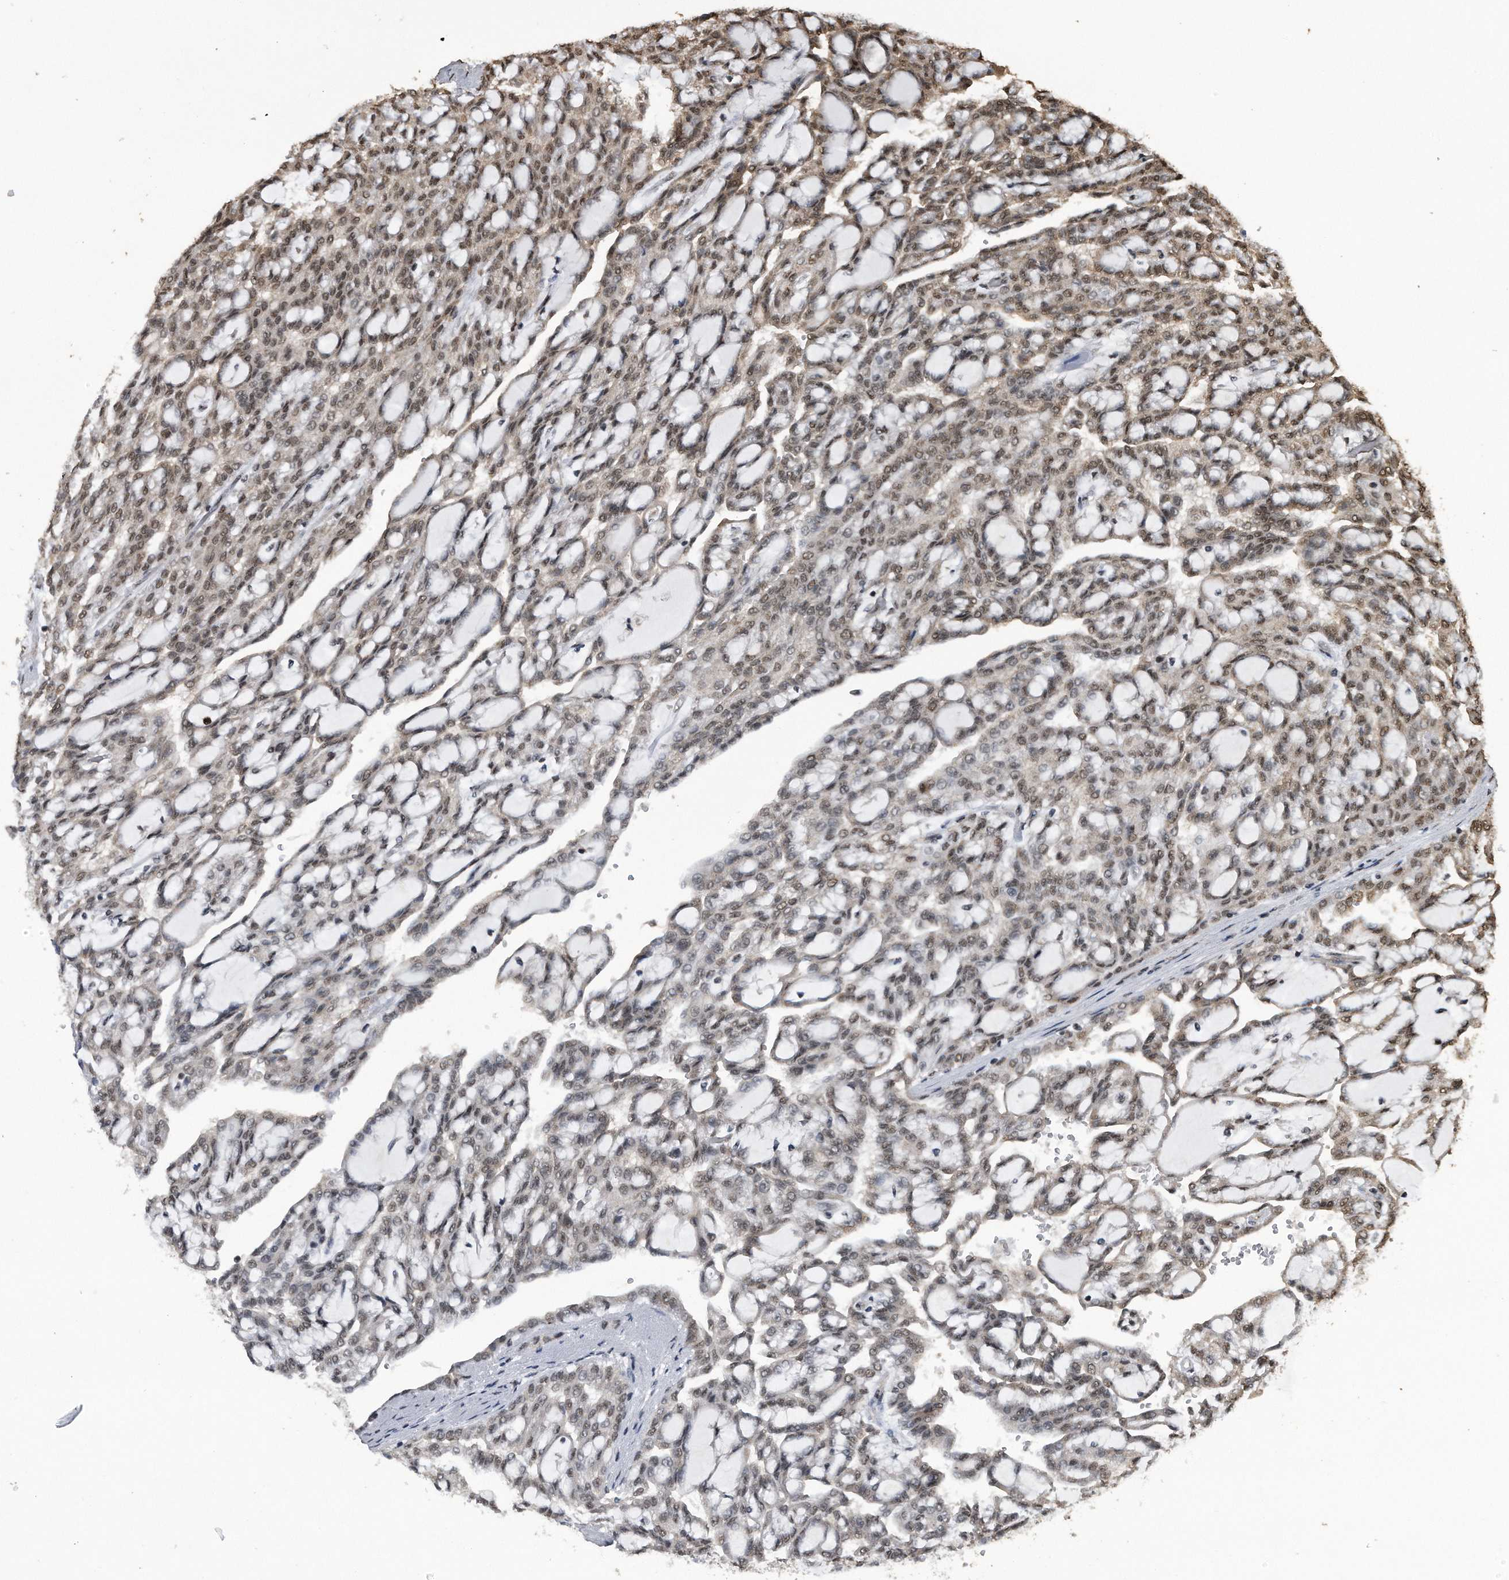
{"staining": {"intensity": "moderate", "quantity": "25%-75%", "location": "nuclear"}, "tissue": "renal cancer", "cell_type": "Tumor cells", "image_type": "cancer", "snomed": [{"axis": "morphology", "description": "Adenocarcinoma, NOS"}, {"axis": "topography", "description": "Kidney"}], "caption": "A high-resolution photomicrograph shows IHC staining of renal adenocarcinoma, which demonstrates moderate nuclear positivity in approximately 25%-75% of tumor cells. (DAB IHC, brown staining for protein, blue staining for nuclei).", "gene": "CRYZL1", "patient": {"sex": "male", "age": 63}}